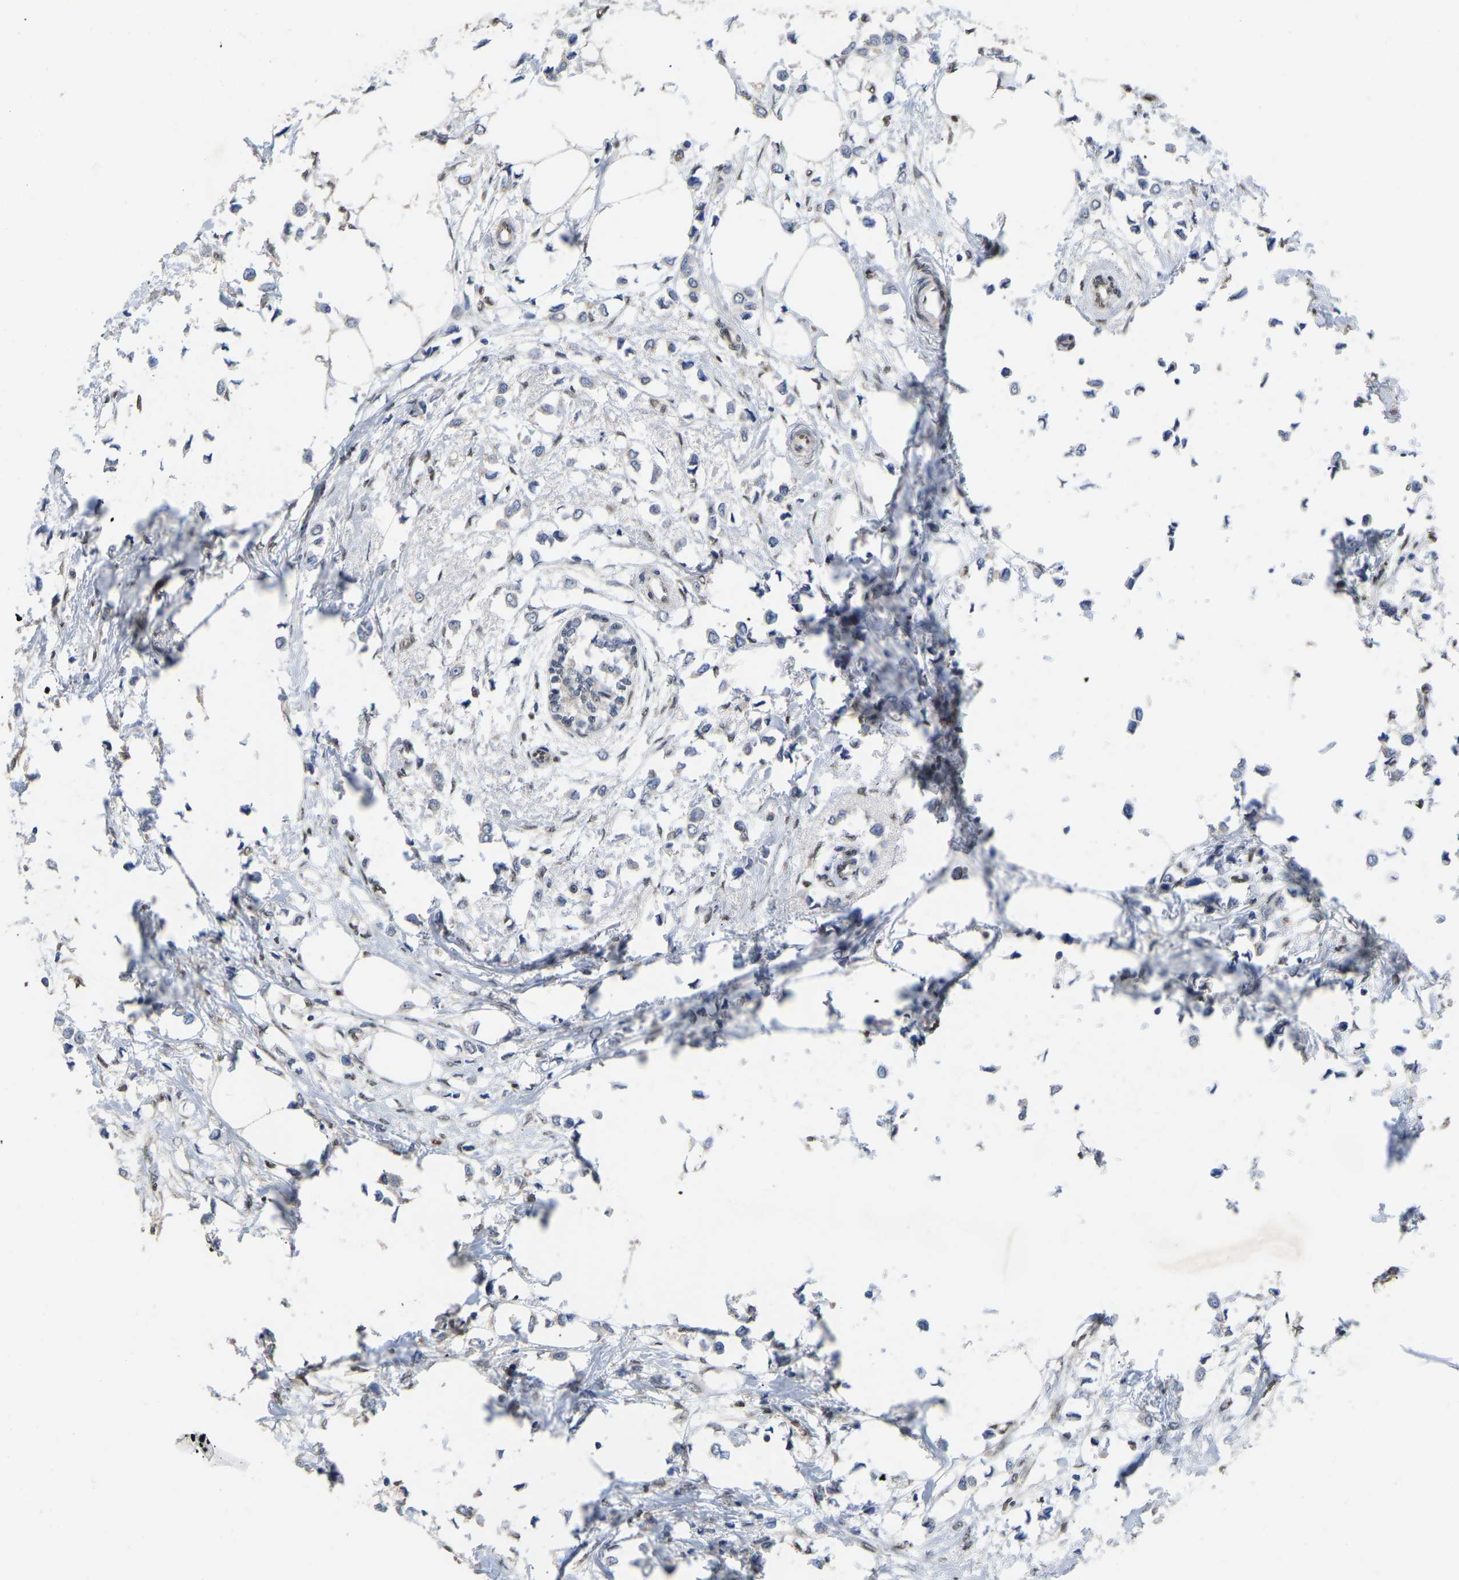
{"staining": {"intensity": "negative", "quantity": "none", "location": "none"}, "tissue": "breast cancer", "cell_type": "Tumor cells", "image_type": "cancer", "snomed": [{"axis": "morphology", "description": "Lobular carcinoma"}, {"axis": "topography", "description": "Breast"}], "caption": "Immunohistochemical staining of breast cancer demonstrates no significant expression in tumor cells.", "gene": "QKI", "patient": {"sex": "female", "age": 51}}